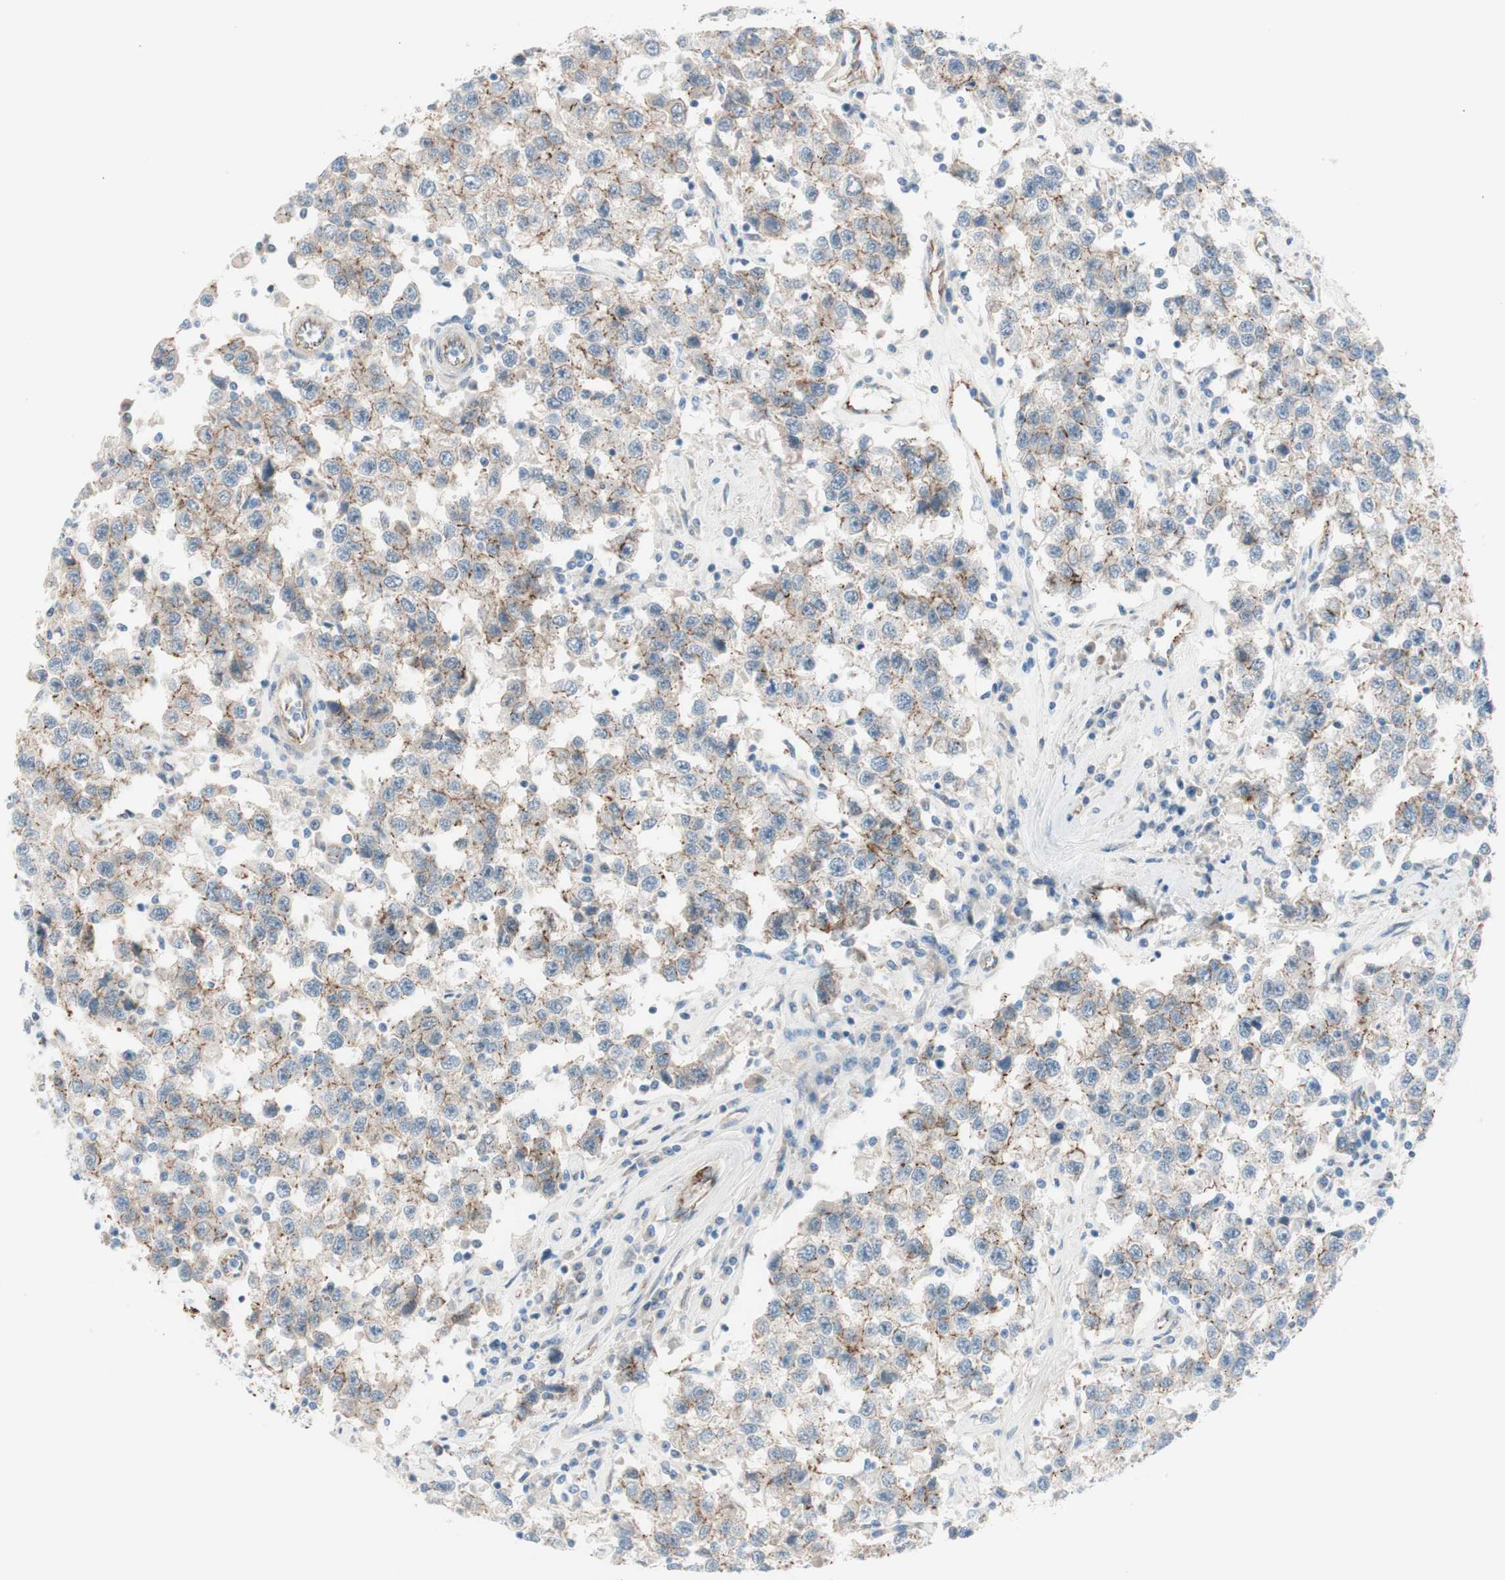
{"staining": {"intensity": "weak", "quantity": "25%-75%", "location": "cytoplasmic/membranous"}, "tissue": "testis cancer", "cell_type": "Tumor cells", "image_type": "cancer", "snomed": [{"axis": "morphology", "description": "Seminoma, NOS"}, {"axis": "topography", "description": "Testis"}], "caption": "IHC of testis seminoma shows low levels of weak cytoplasmic/membranous expression in approximately 25%-75% of tumor cells. (DAB (3,3'-diaminobenzidine) IHC with brightfield microscopy, high magnification).", "gene": "TJP1", "patient": {"sex": "male", "age": 41}}